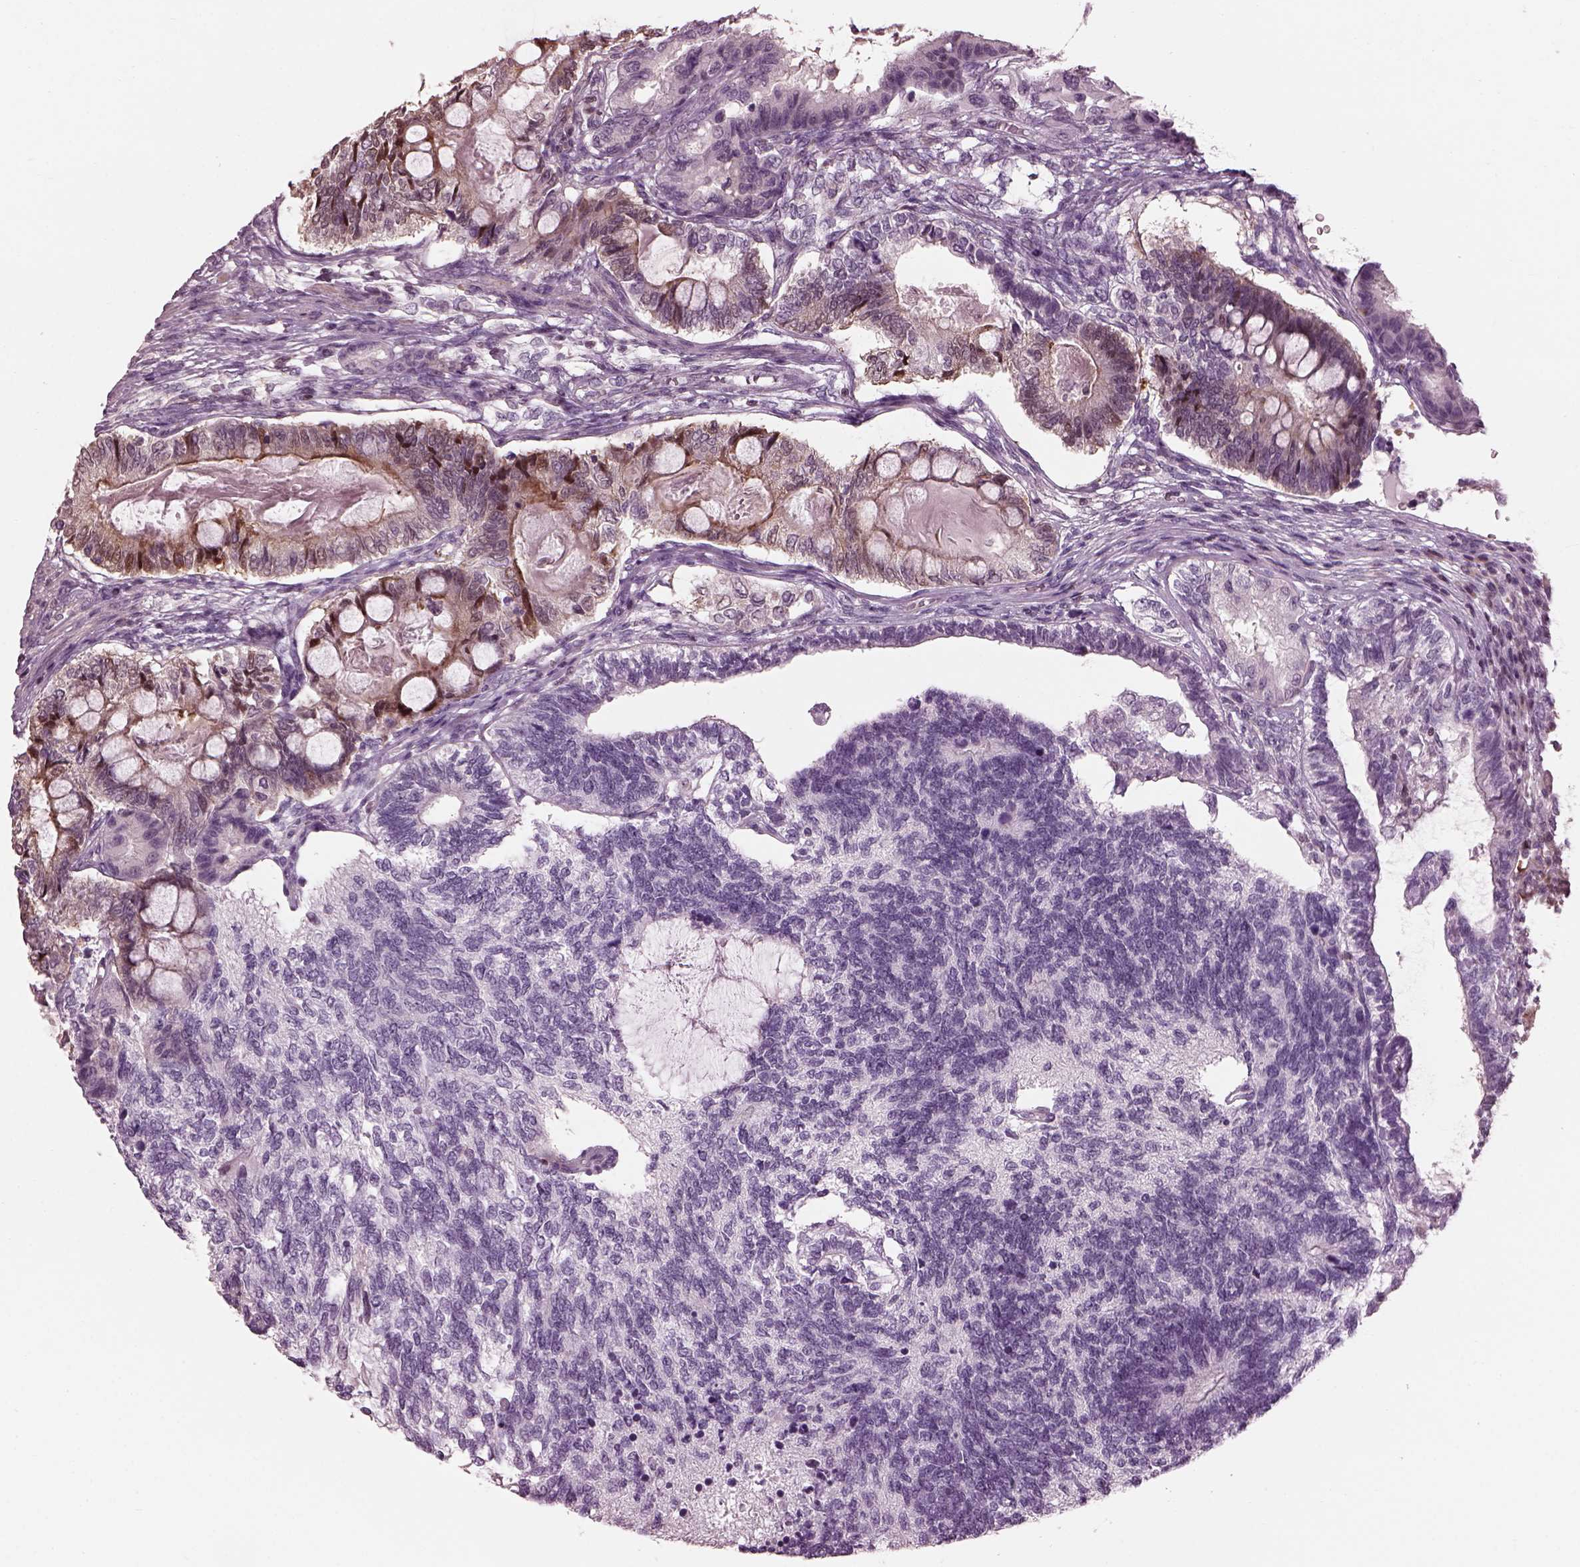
{"staining": {"intensity": "negative", "quantity": "none", "location": "none"}, "tissue": "testis cancer", "cell_type": "Tumor cells", "image_type": "cancer", "snomed": [{"axis": "morphology", "description": "Seminoma, NOS"}, {"axis": "morphology", "description": "Carcinoma, Embryonal, NOS"}, {"axis": "topography", "description": "Testis"}], "caption": "IHC image of neoplastic tissue: human testis cancer (seminoma) stained with DAB displays no significant protein staining in tumor cells.", "gene": "BFSP1", "patient": {"sex": "male", "age": 41}}